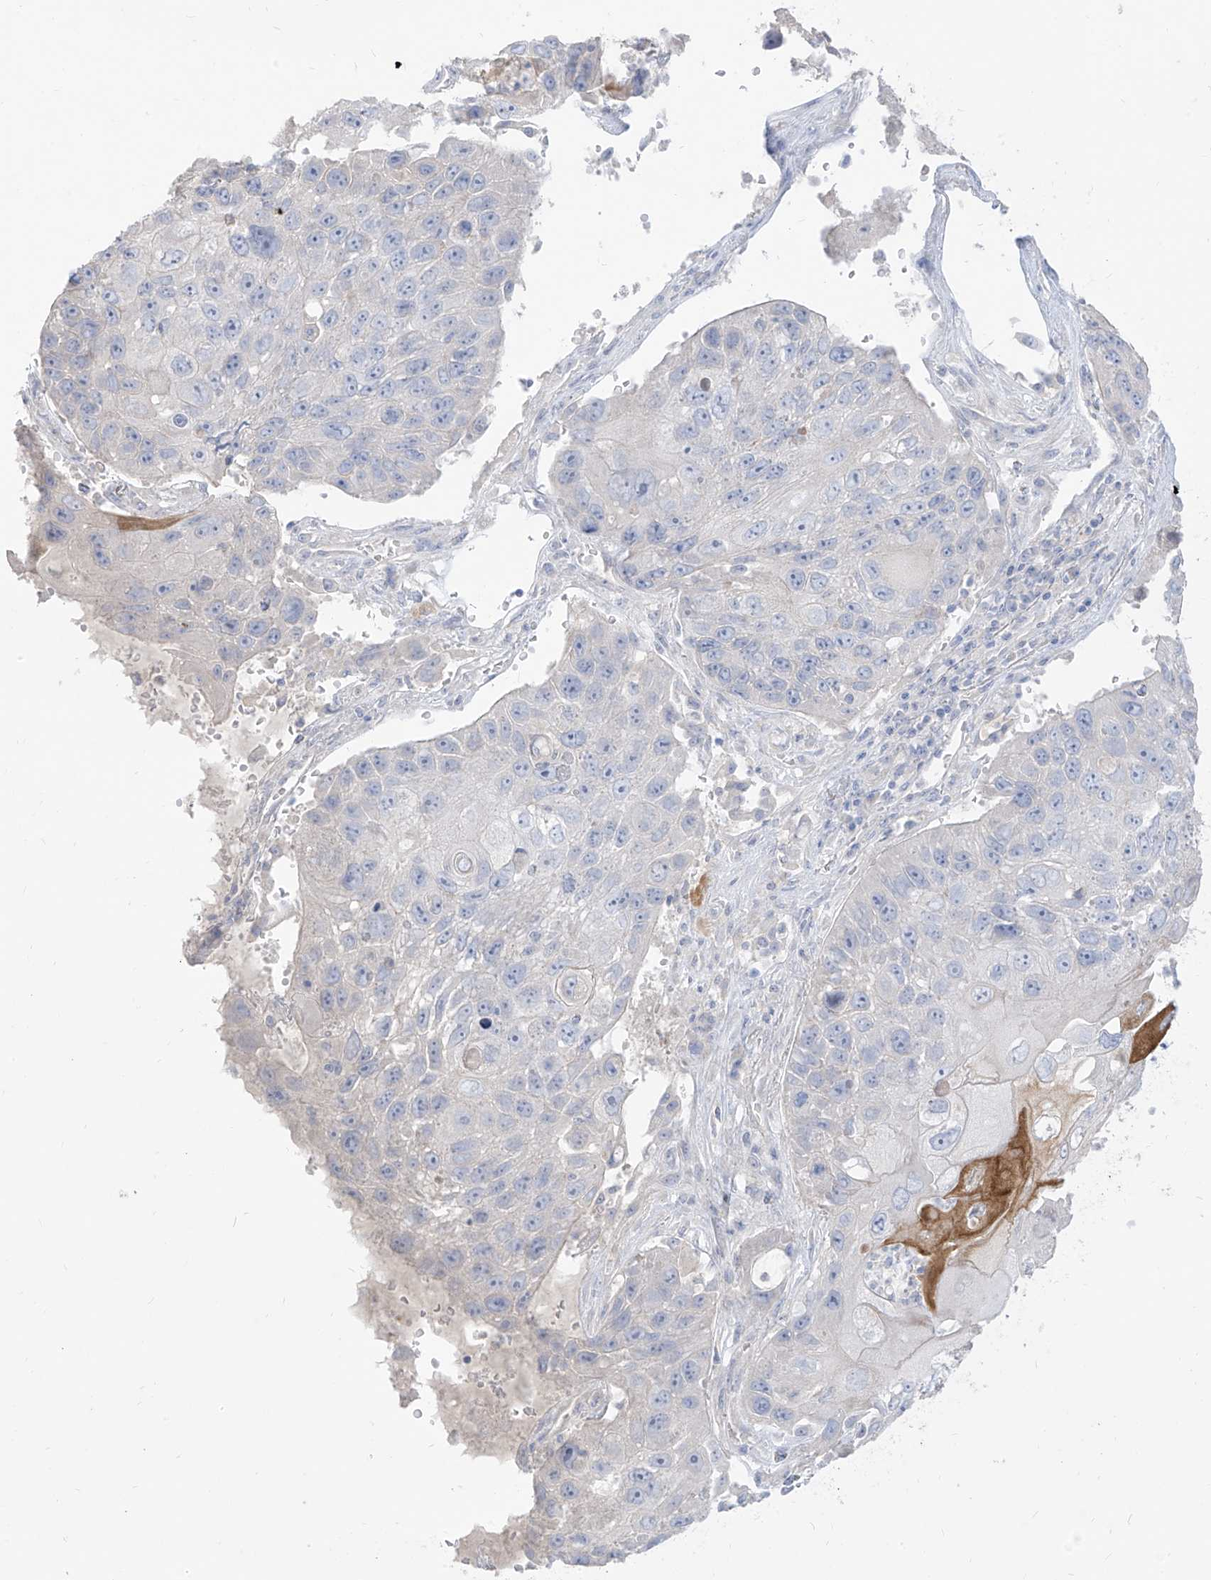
{"staining": {"intensity": "negative", "quantity": "none", "location": "none"}, "tissue": "lung cancer", "cell_type": "Tumor cells", "image_type": "cancer", "snomed": [{"axis": "morphology", "description": "Squamous cell carcinoma, NOS"}, {"axis": "topography", "description": "Lung"}], "caption": "IHC histopathology image of human lung cancer stained for a protein (brown), which displays no expression in tumor cells.", "gene": "ARHGEF40", "patient": {"sex": "male", "age": 61}}